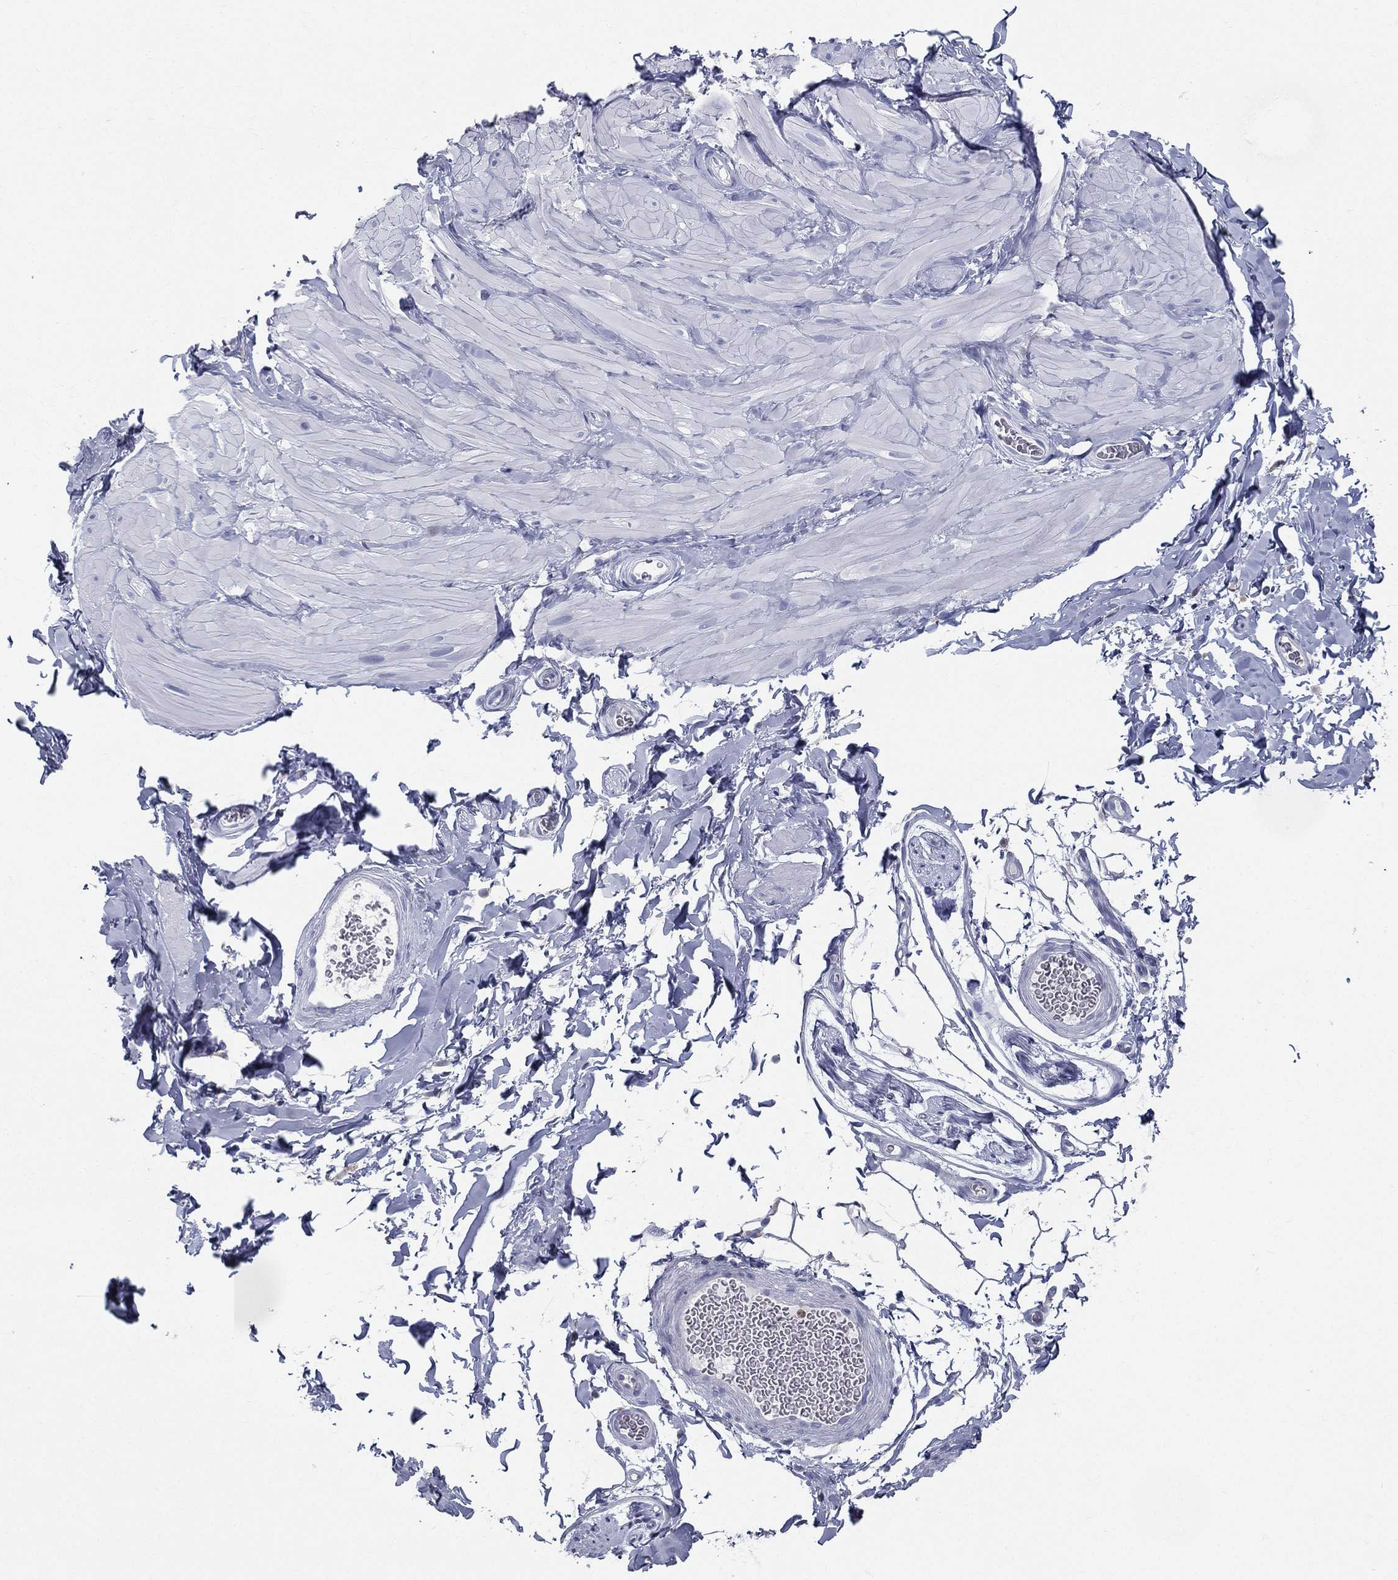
{"staining": {"intensity": "negative", "quantity": "none", "location": "none"}, "tissue": "soft tissue", "cell_type": "Fibroblasts", "image_type": "normal", "snomed": [{"axis": "morphology", "description": "Normal tissue, NOS"}, {"axis": "topography", "description": "Smooth muscle"}, {"axis": "topography", "description": "Peripheral nerve tissue"}], "caption": "Protein analysis of normal soft tissue exhibits no significant positivity in fibroblasts.", "gene": "DEFB121", "patient": {"sex": "male", "age": 22}}